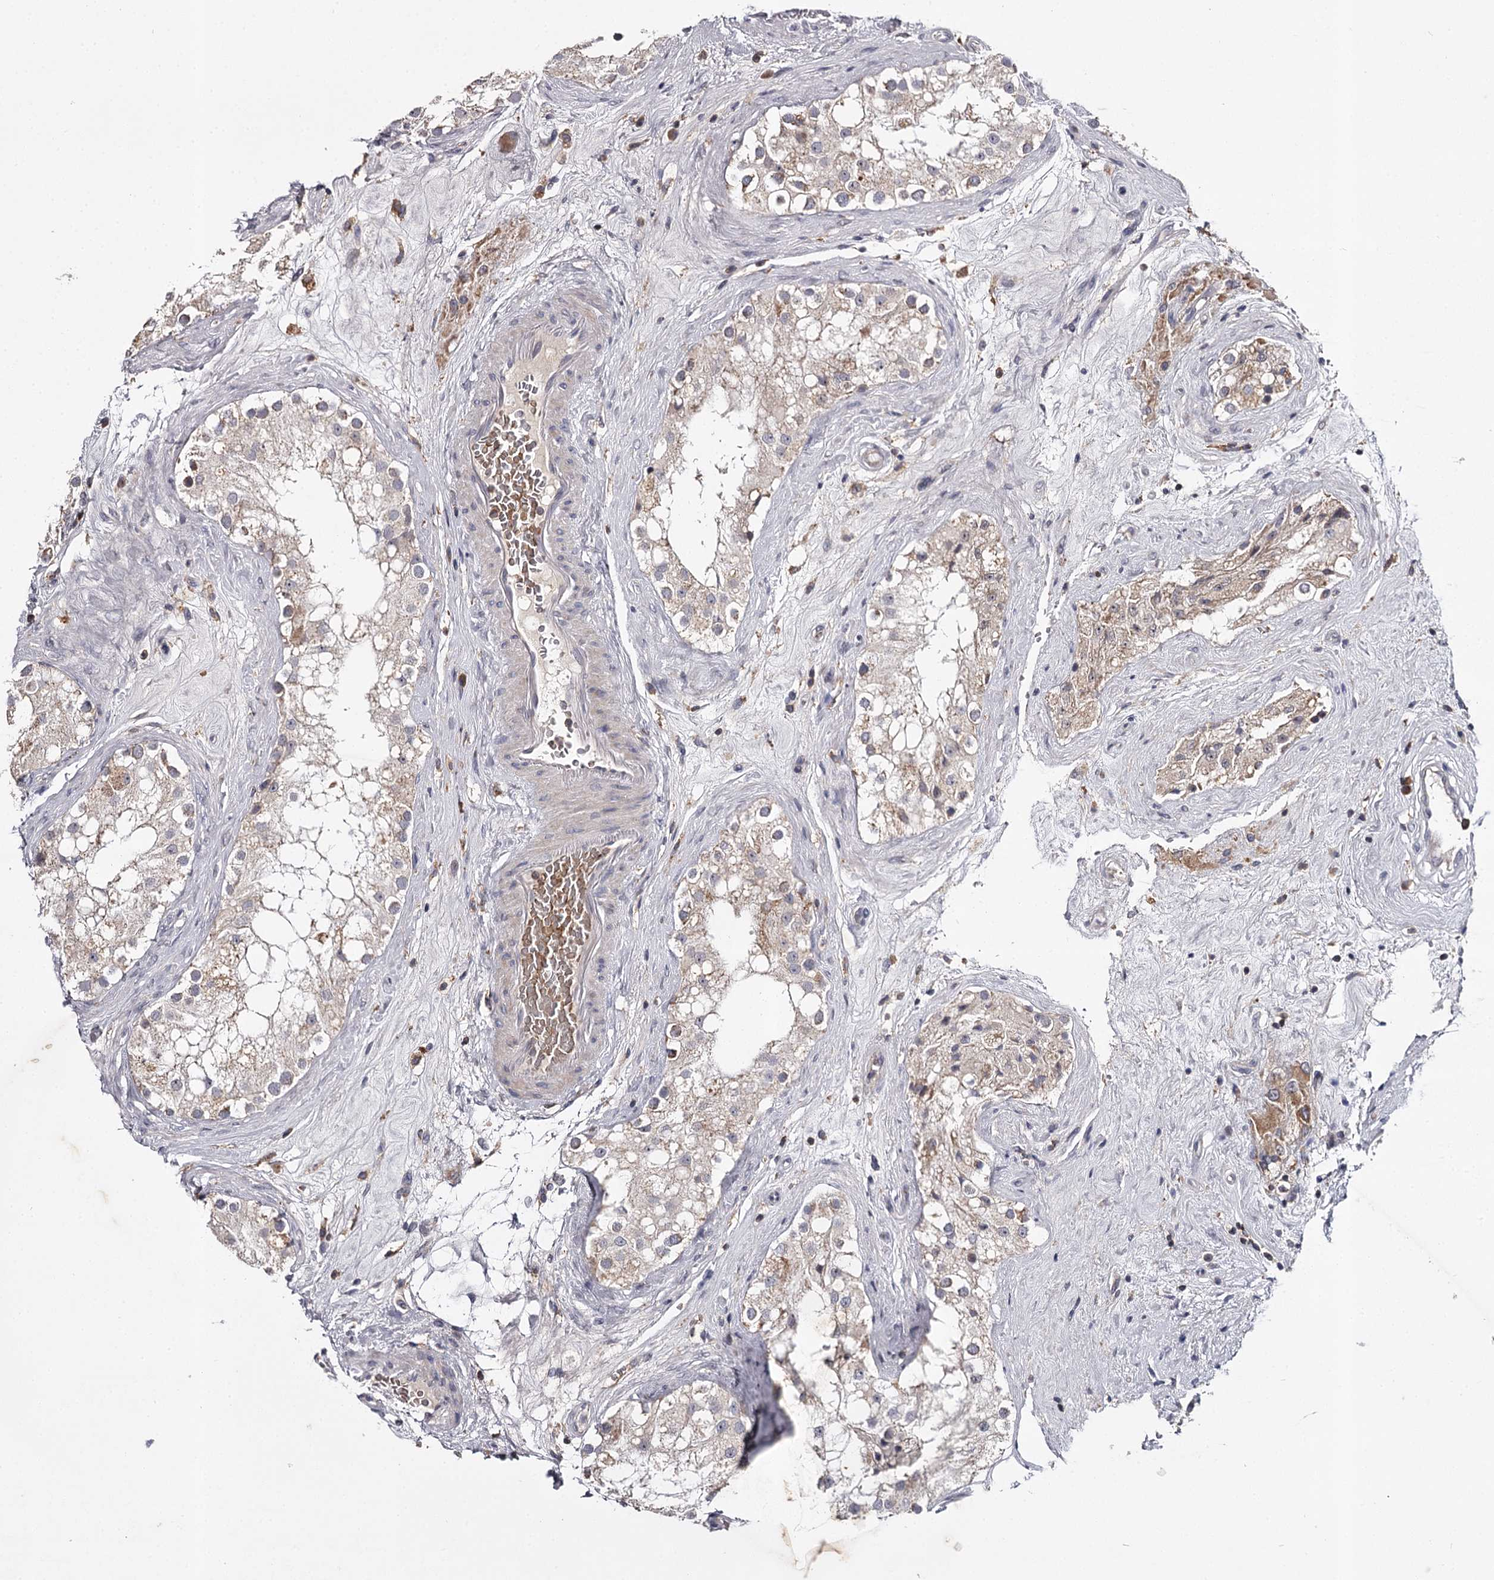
{"staining": {"intensity": "weak", "quantity": "<25%", "location": "cytoplasmic/membranous"}, "tissue": "testis", "cell_type": "Cells in seminiferous ducts", "image_type": "normal", "snomed": [{"axis": "morphology", "description": "Normal tissue, NOS"}, {"axis": "topography", "description": "Testis"}], "caption": "Benign testis was stained to show a protein in brown. There is no significant staining in cells in seminiferous ducts.", "gene": "RASSF6", "patient": {"sex": "male", "age": 84}}